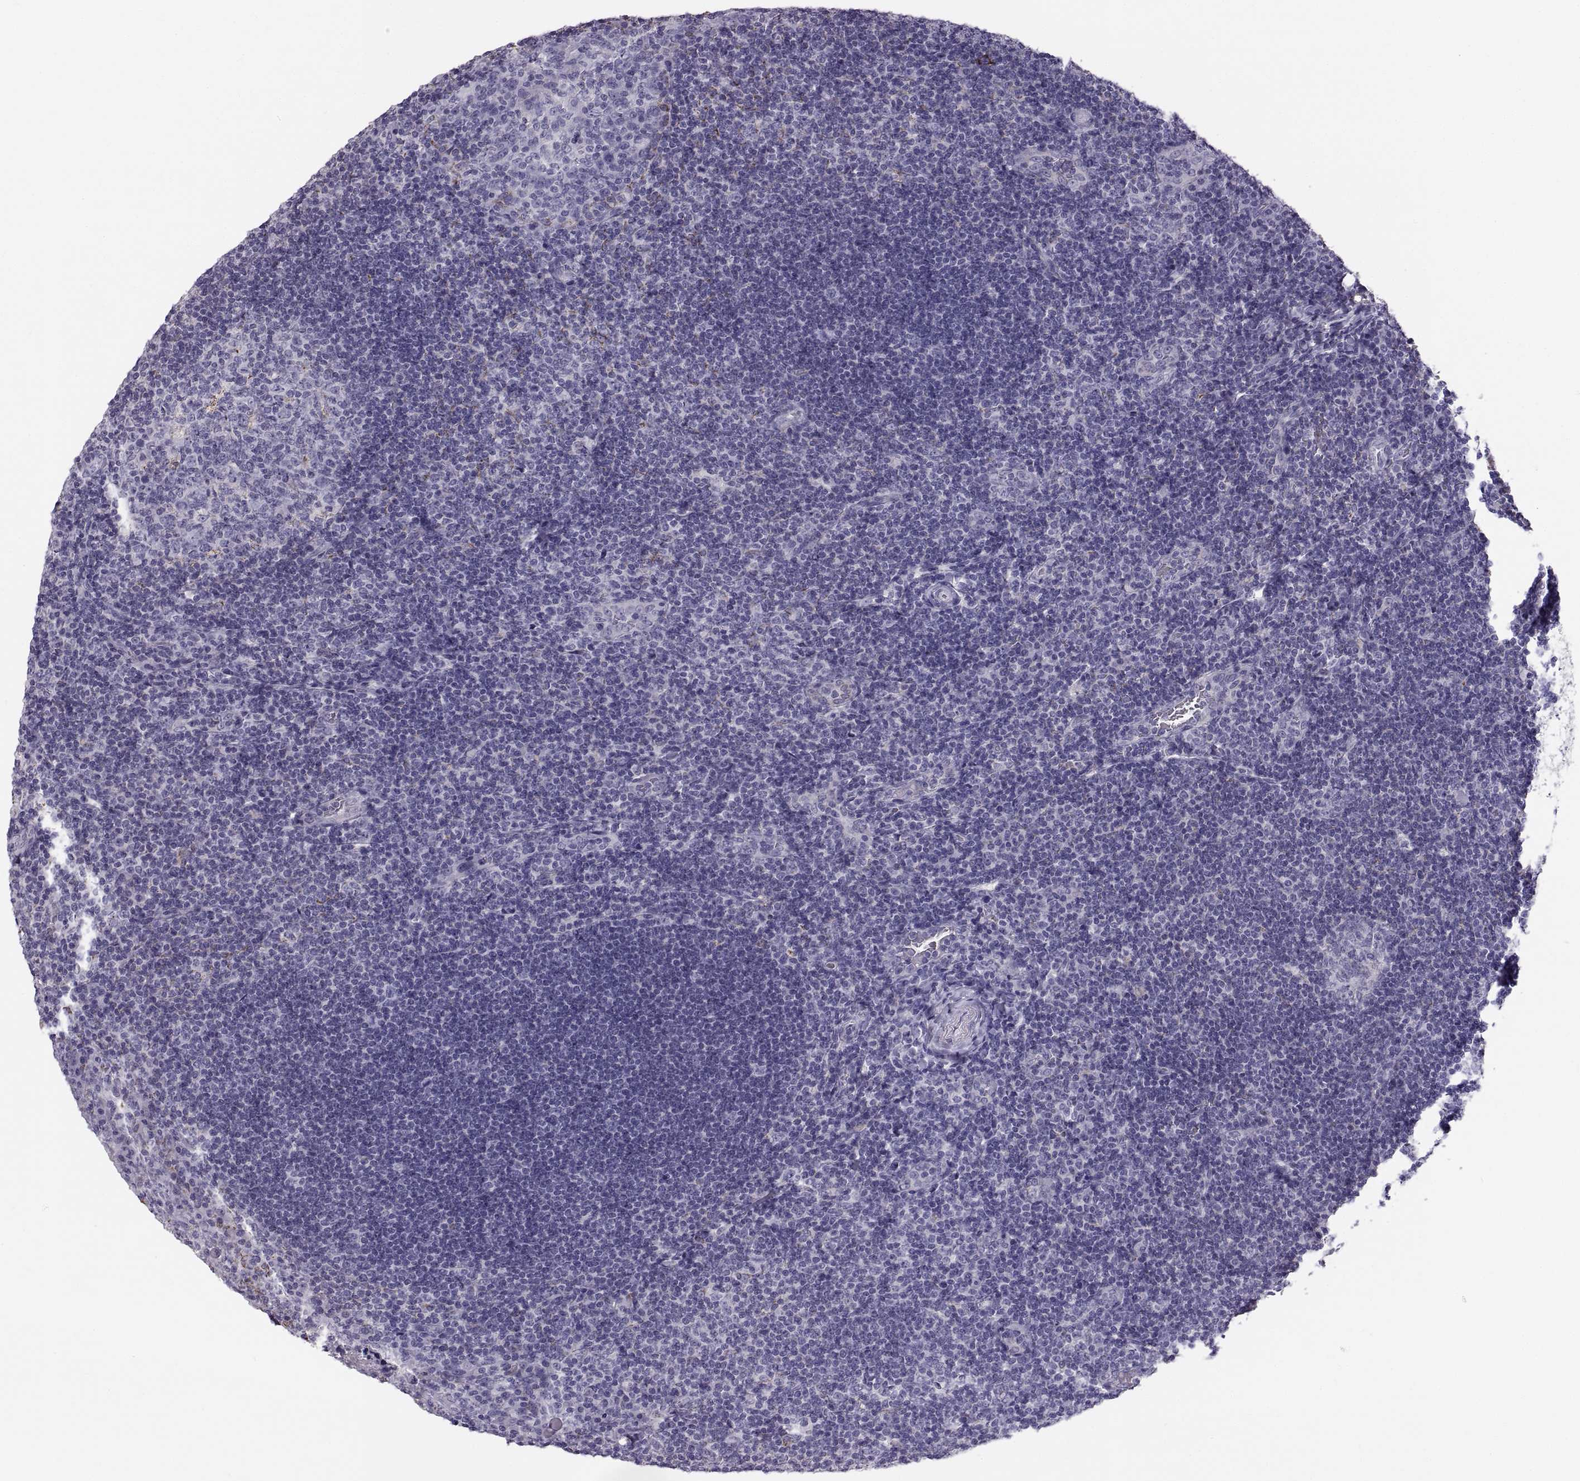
{"staining": {"intensity": "negative", "quantity": "none", "location": "none"}, "tissue": "tonsil", "cell_type": "Germinal center cells", "image_type": "normal", "snomed": [{"axis": "morphology", "description": "Normal tissue, NOS"}, {"axis": "topography", "description": "Tonsil"}], "caption": "This is an immunohistochemistry (IHC) photomicrograph of normal human tonsil. There is no expression in germinal center cells.", "gene": "COL9A3", "patient": {"sex": "male", "age": 17}}